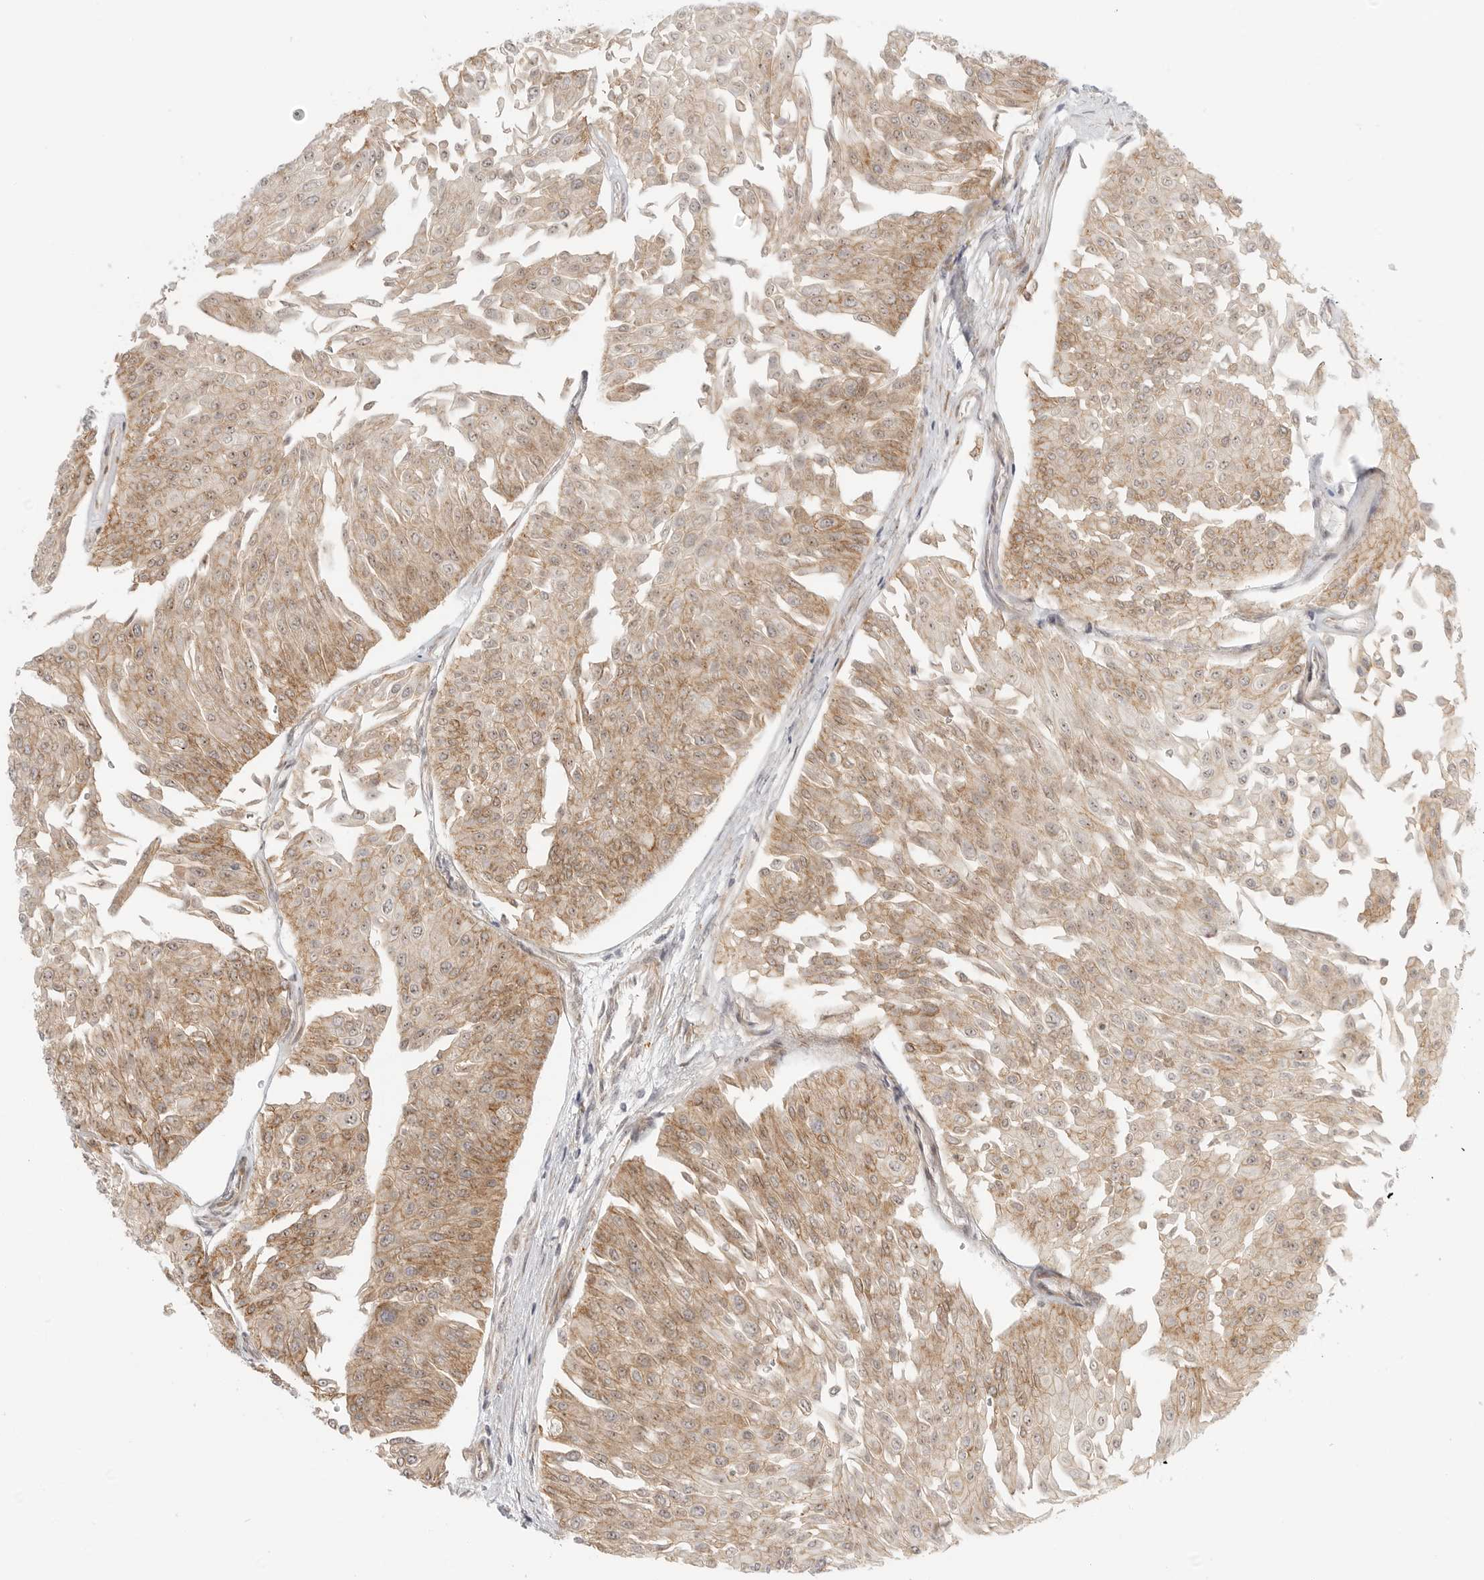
{"staining": {"intensity": "moderate", "quantity": "25%-75%", "location": "cytoplasmic/membranous"}, "tissue": "urothelial cancer", "cell_type": "Tumor cells", "image_type": "cancer", "snomed": [{"axis": "morphology", "description": "Urothelial carcinoma, Low grade"}, {"axis": "topography", "description": "Urinary bladder"}], "caption": "Urothelial cancer was stained to show a protein in brown. There is medium levels of moderate cytoplasmic/membranous positivity in approximately 25%-75% of tumor cells. (DAB IHC with brightfield microscopy, high magnification).", "gene": "DSCC1", "patient": {"sex": "male", "age": 67}}